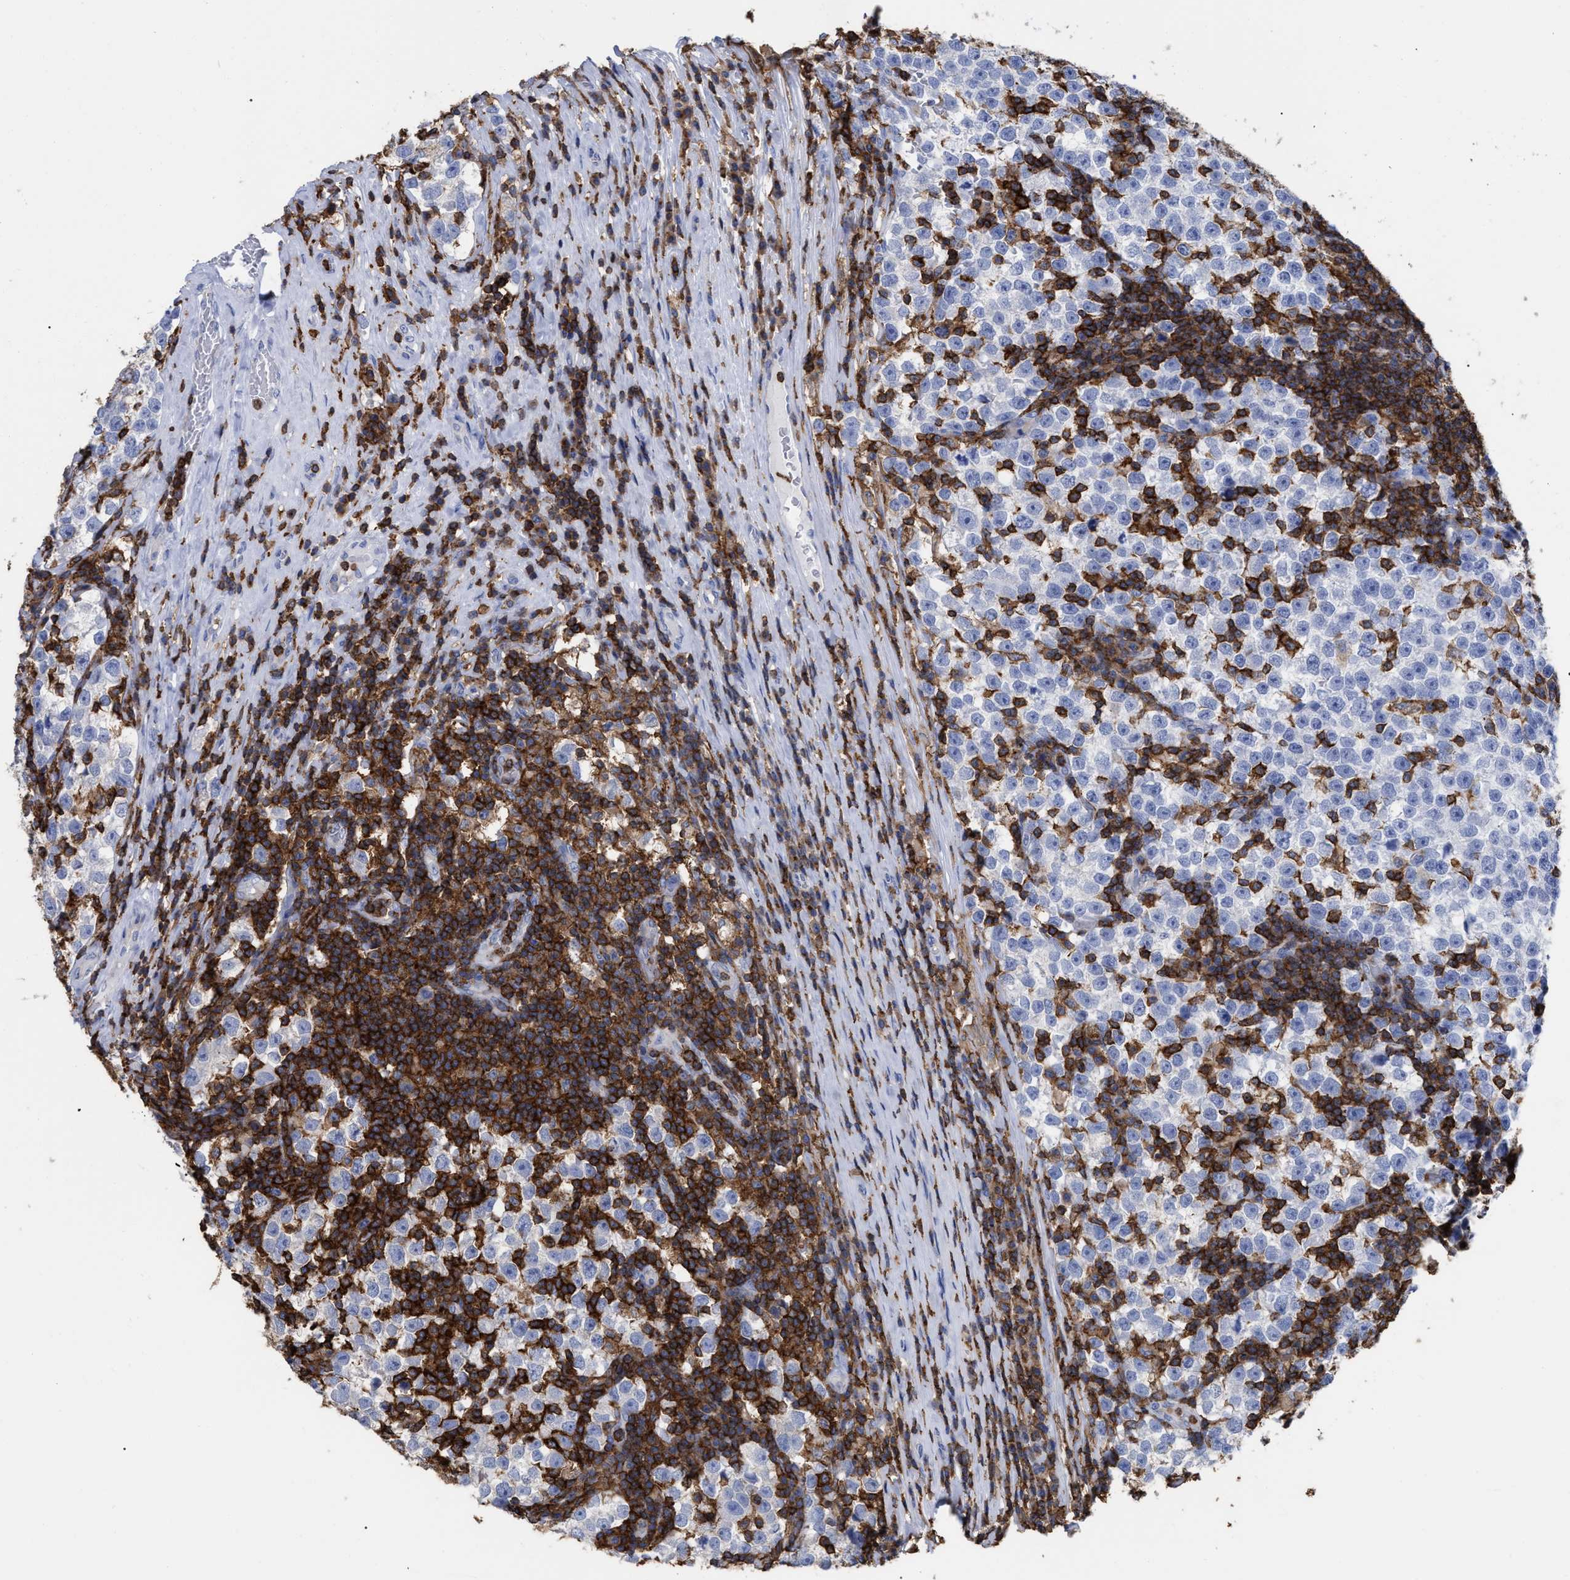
{"staining": {"intensity": "negative", "quantity": "none", "location": "none"}, "tissue": "testis cancer", "cell_type": "Tumor cells", "image_type": "cancer", "snomed": [{"axis": "morphology", "description": "Normal tissue, NOS"}, {"axis": "morphology", "description": "Seminoma, NOS"}, {"axis": "topography", "description": "Testis"}], "caption": "Testis seminoma stained for a protein using IHC displays no staining tumor cells.", "gene": "HCLS1", "patient": {"sex": "male", "age": 43}}